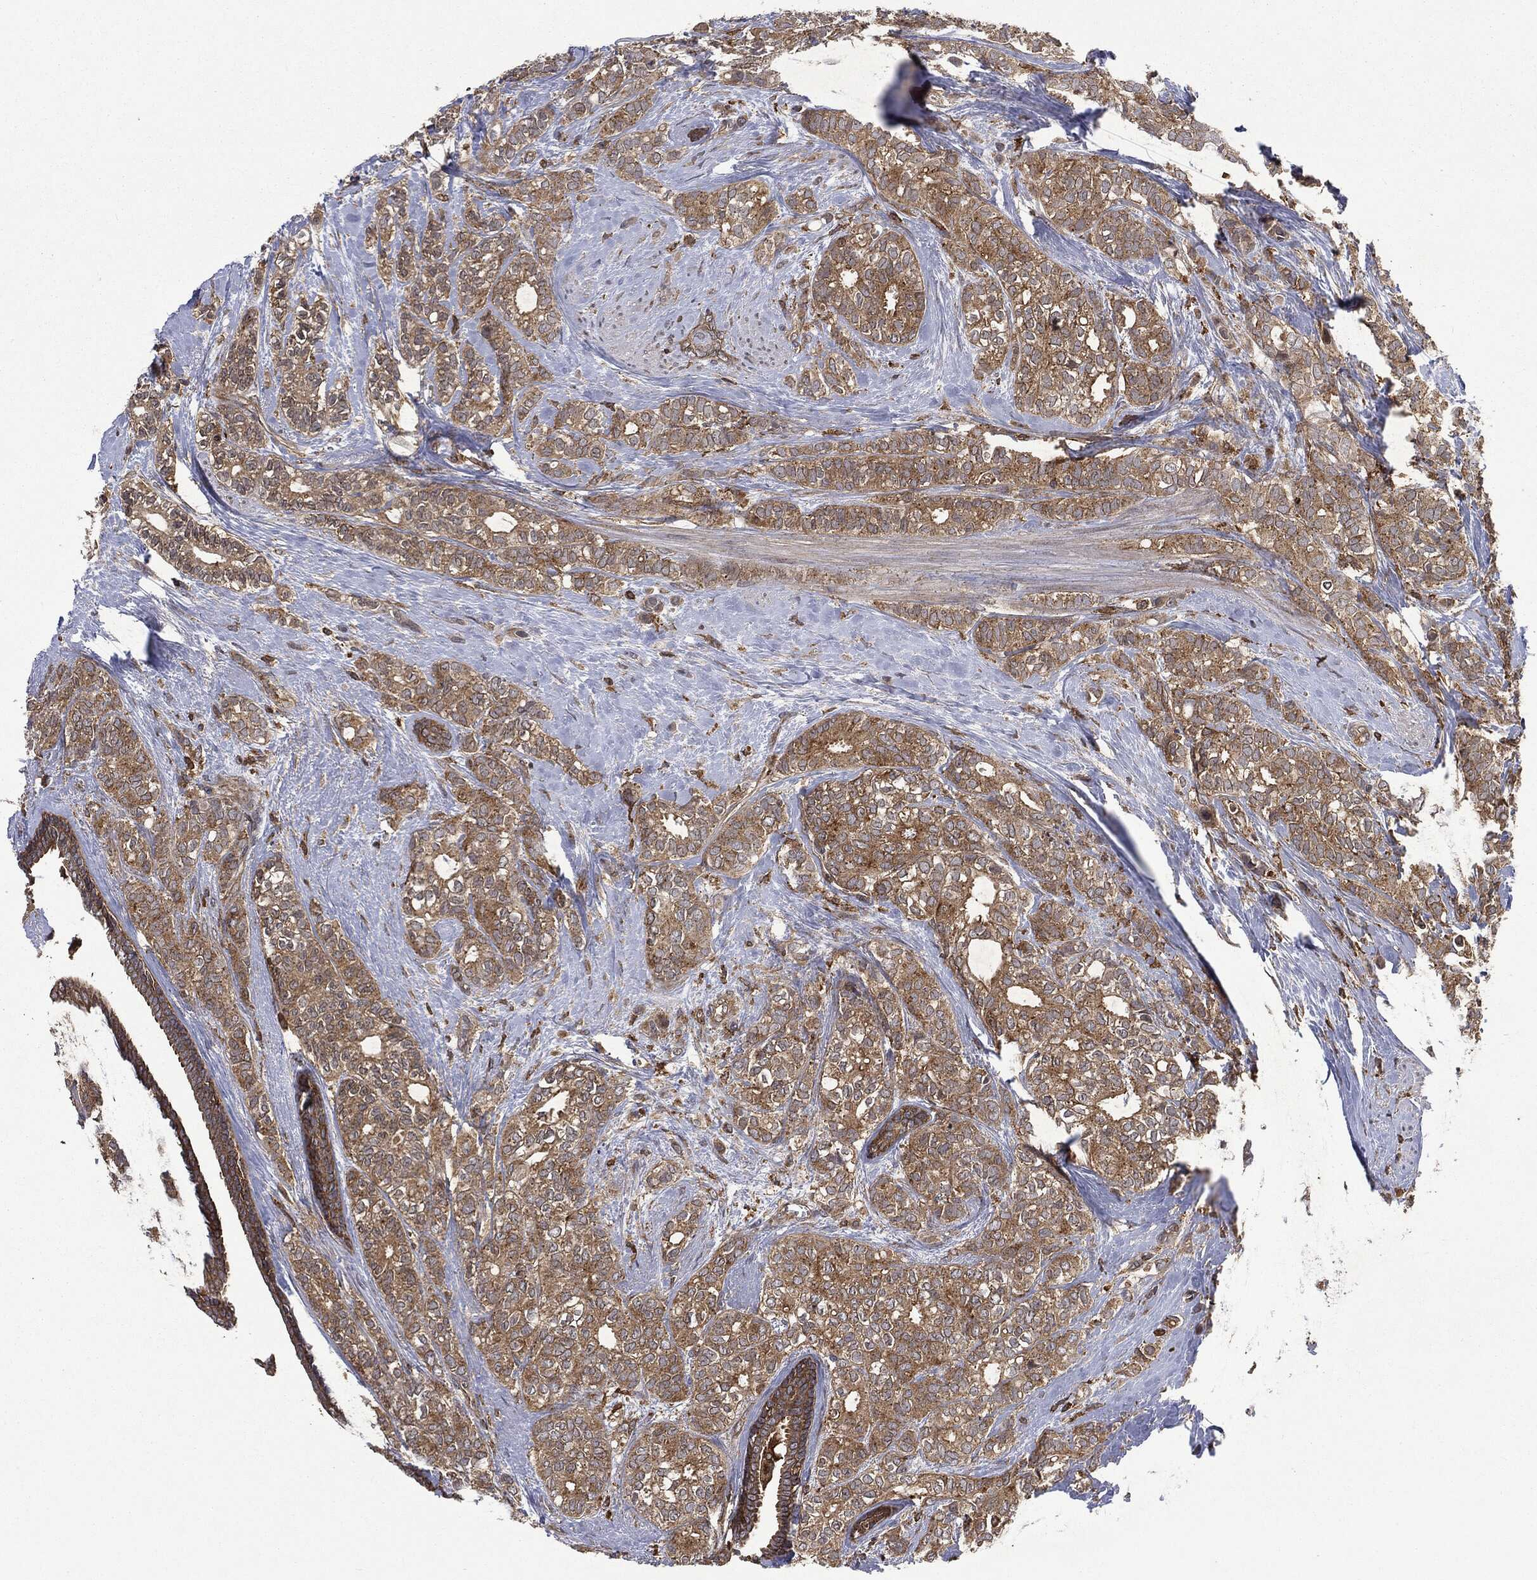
{"staining": {"intensity": "moderate", "quantity": ">75%", "location": "cytoplasmic/membranous"}, "tissue": "breast cancer", "cell_type": "Tumor cells", "image_type": "cancer", "snomed": [{"axis": "morphology", "description": "Duct carcinoma"}, {"axis": "topography", "description": "Breast"}], "caption": "Immunohistochemistry (IHC) of breast invasive ductal carcinoma displays medium levels of moderate cytoplasmic/membranous staining in approximately >75% of tumor cells.", "gene": "SNX5", "patient": {"sex": "female", "age": 71}}